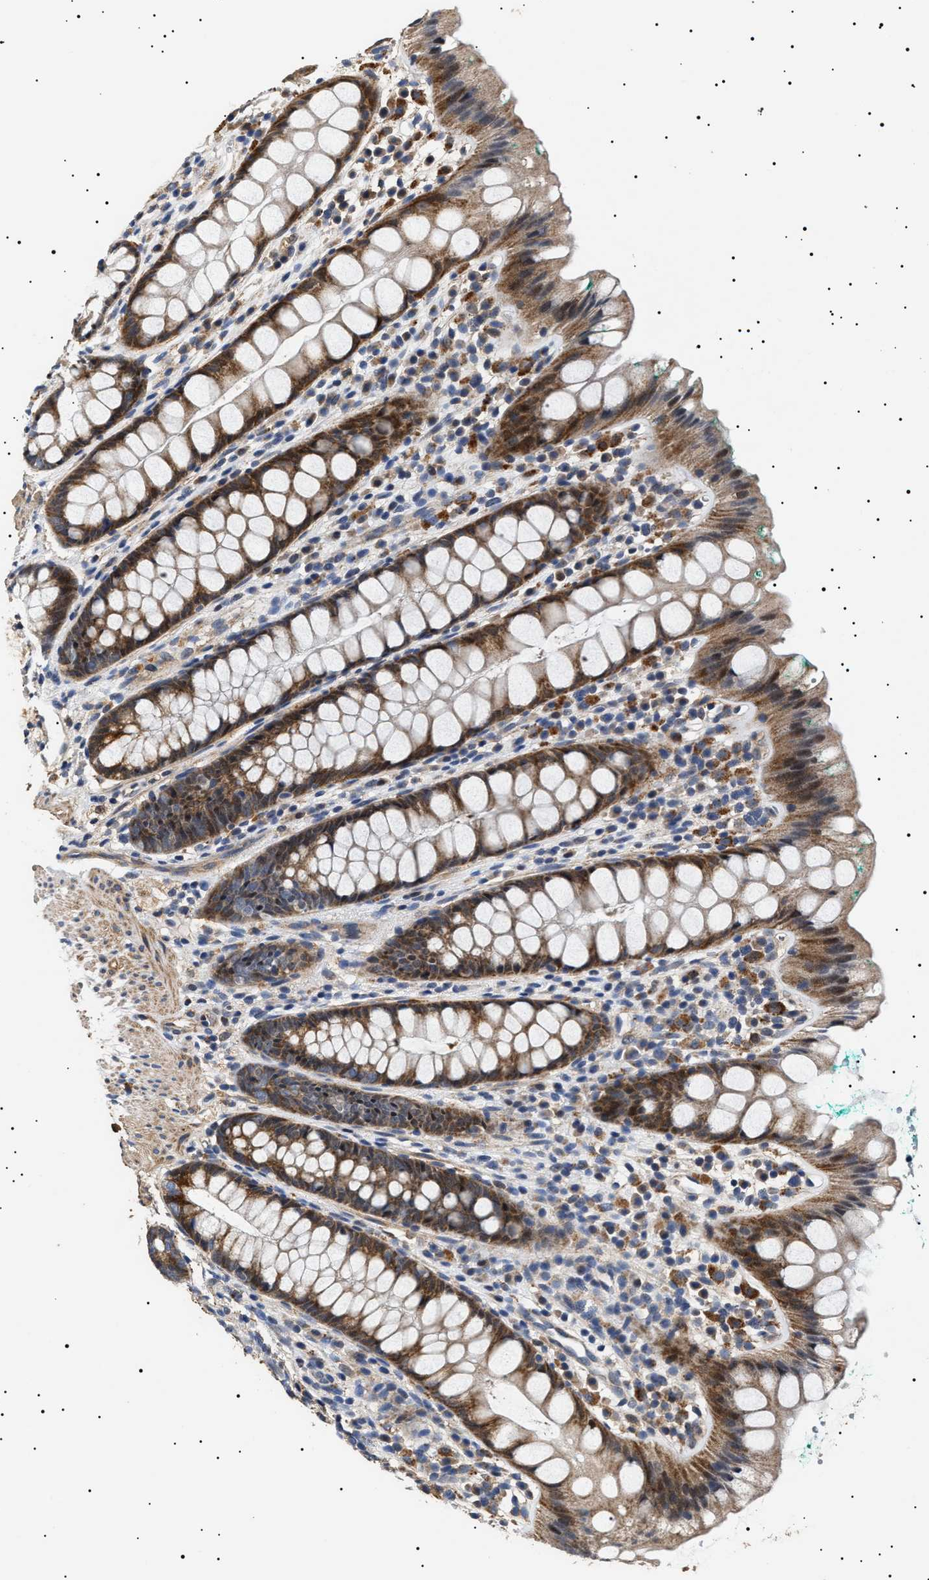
{"staining": {"intensity": "moderate", "quantity": ">75%", "location": "cytoplasmic/membranous"}, "tissue": "rectum", "cell_type": "Glandular cells", "image_type": "normal", "snomed": [{"axis": "morphology", "description": "Normal tissue, NOS"}, {"axis": "topography", "description": "Rectum"}], "caption": "IHC photomicrograph of normal human rectum stained for a protein (brown), which reveals medium levels of moderate cytoplasmic/membranous staining in approximately >75% of glandular cells.", "gene": "RAB34", "patient": {"sex": "female", "age": 65}}